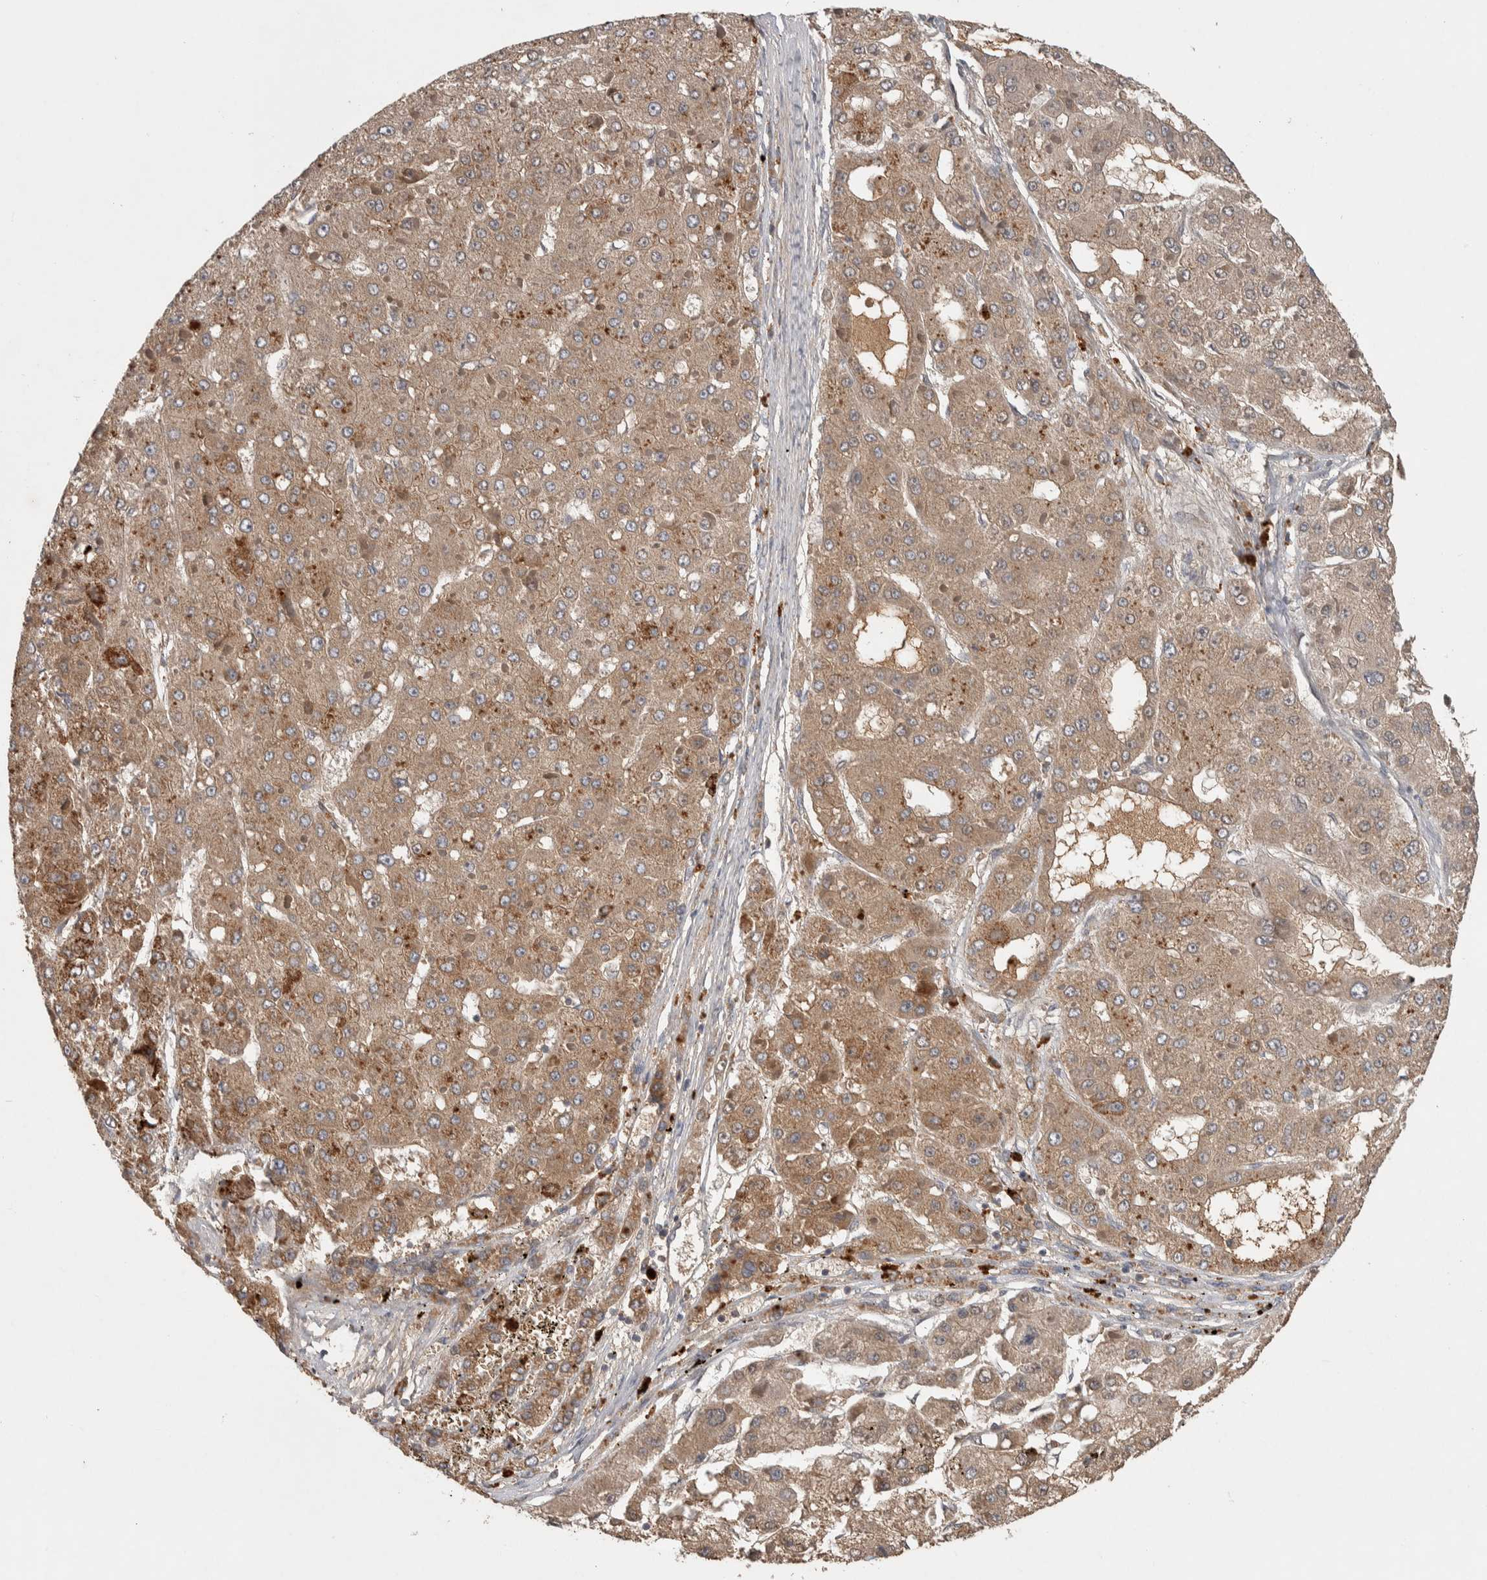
{"staining": {"intensity": "moderate", "quantity": ">75%", "location": "cytoplasmic/membranous"}, "tissue": "liver cancer", "cell_type": "Tumor cells", "image_type": "cancer", "snomed": [{"axis": "morphology", "description": "Carcinoma, Hepatocellular, NOS"}, {"axis": "topography", "description": "Liver"}], "caption": "The image reveals staining of liver cancer (hepatocellular carcinoma), revealing moderate cytoplasmic/membranous protein positivity (brown color) within tumor cells.", "gene": "CHRM3", "patient": {"sex": "female", "age": 73}}